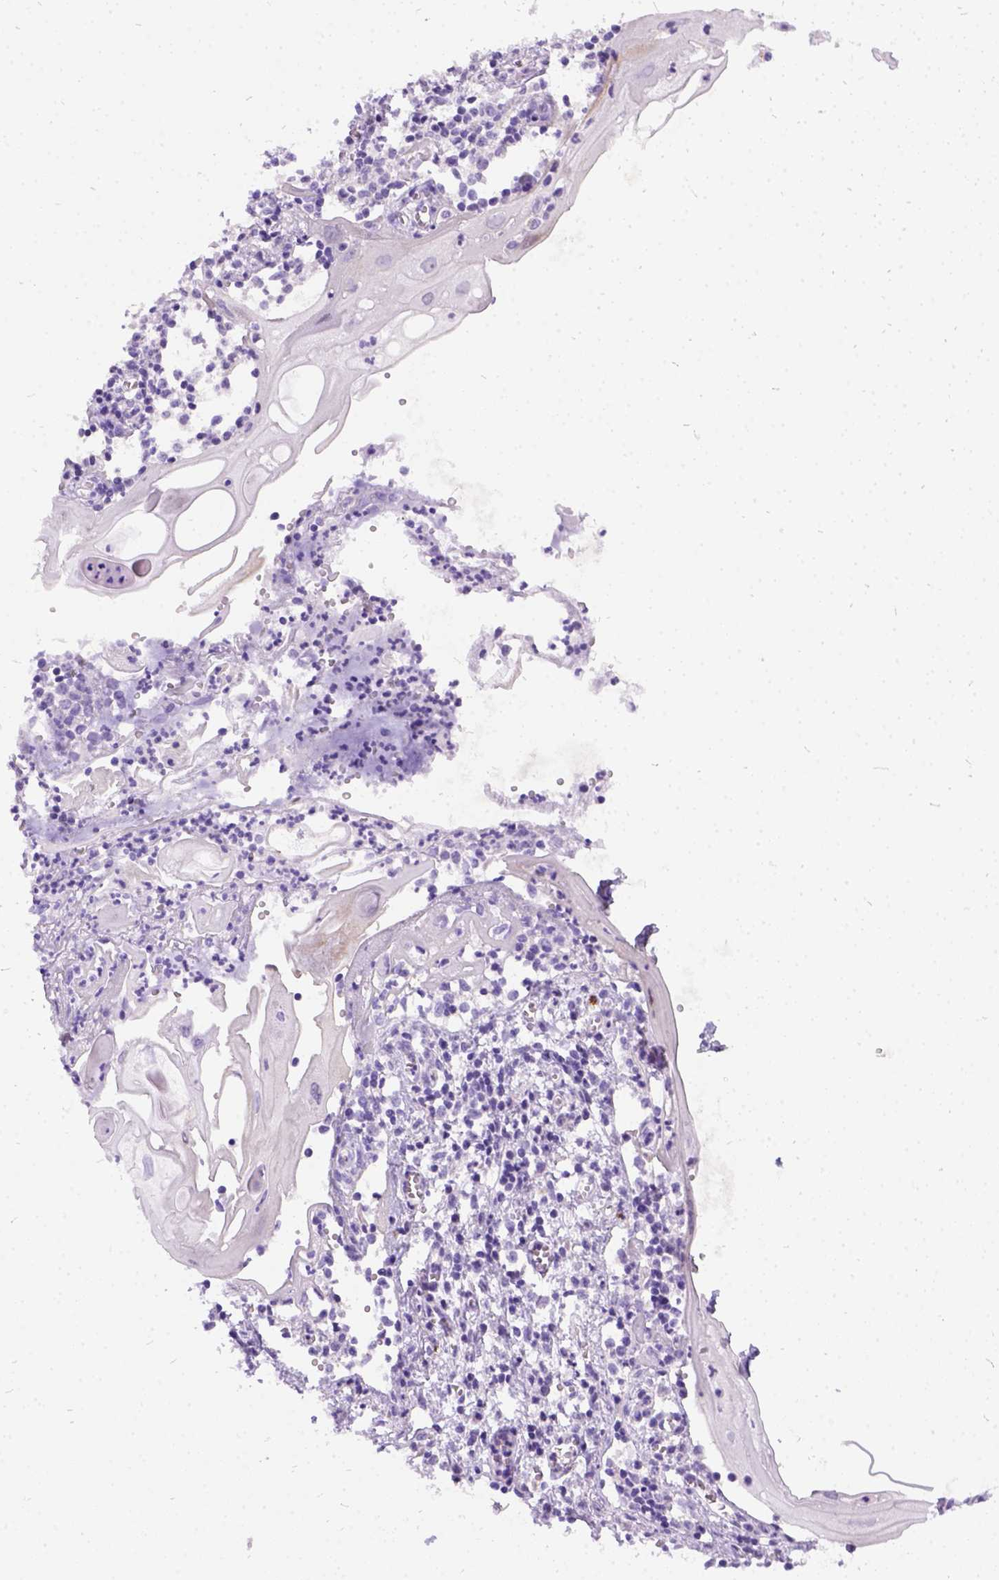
{"staining": {"intensity": "negative", "quantity": "none", "location": "none"}, "tissue": "cervical cancer", "cell_type": "Tumor cells", "image_type": "cancer", "snomed": [{"axis": "morphology", "description": "Squamous cell carcinoma, NOS"}, {"axis": "topography", "description": "Cervix"}], "caption": "Tumor cells show no significant protein expression in cervical cancer (squamous cell carcinoma).", "gene": "PRG2", "patient": {"sex": "female", "age": 30}}